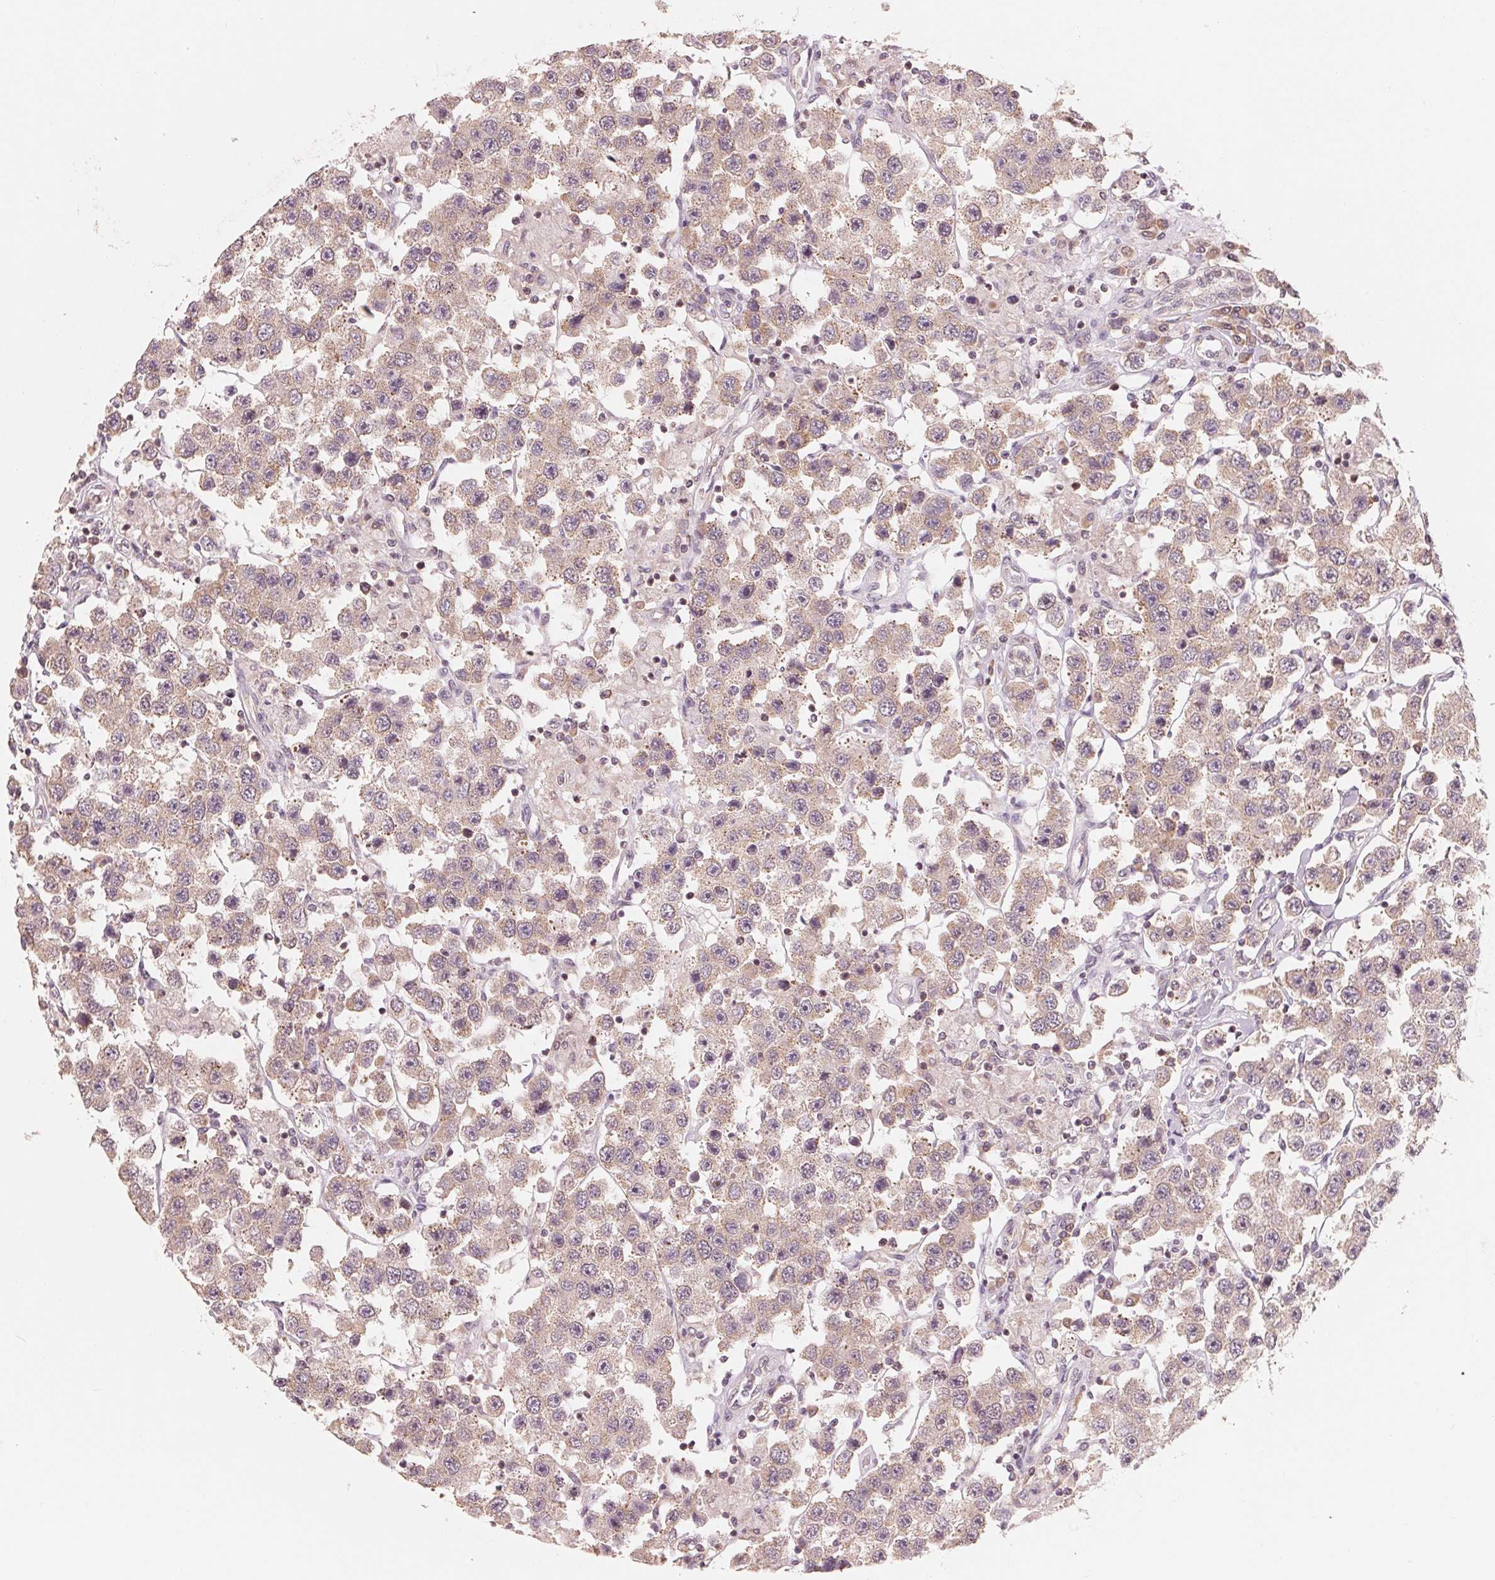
{"staining": {"intensity": "weak", "quantity": ">75%", "location": "cytoplasmic/membranous"}, "tissue": "testis cancer", "cell_type": "Tumor cells", "image_type": "cancer", "snomed": [{"axis": "morphology", "description": "Seminoma, NOS"}, {"axis": "topography", "description": "Testis"}], "caption": "Weak cytoplasmic/membranous expression for a protein is appreciated in about >75% of tumor cells of testis cancer (seminoma) using immunohistochemistry.", "gene": "GIGYF2", "patient": {"sex": "male", "age": 45}}